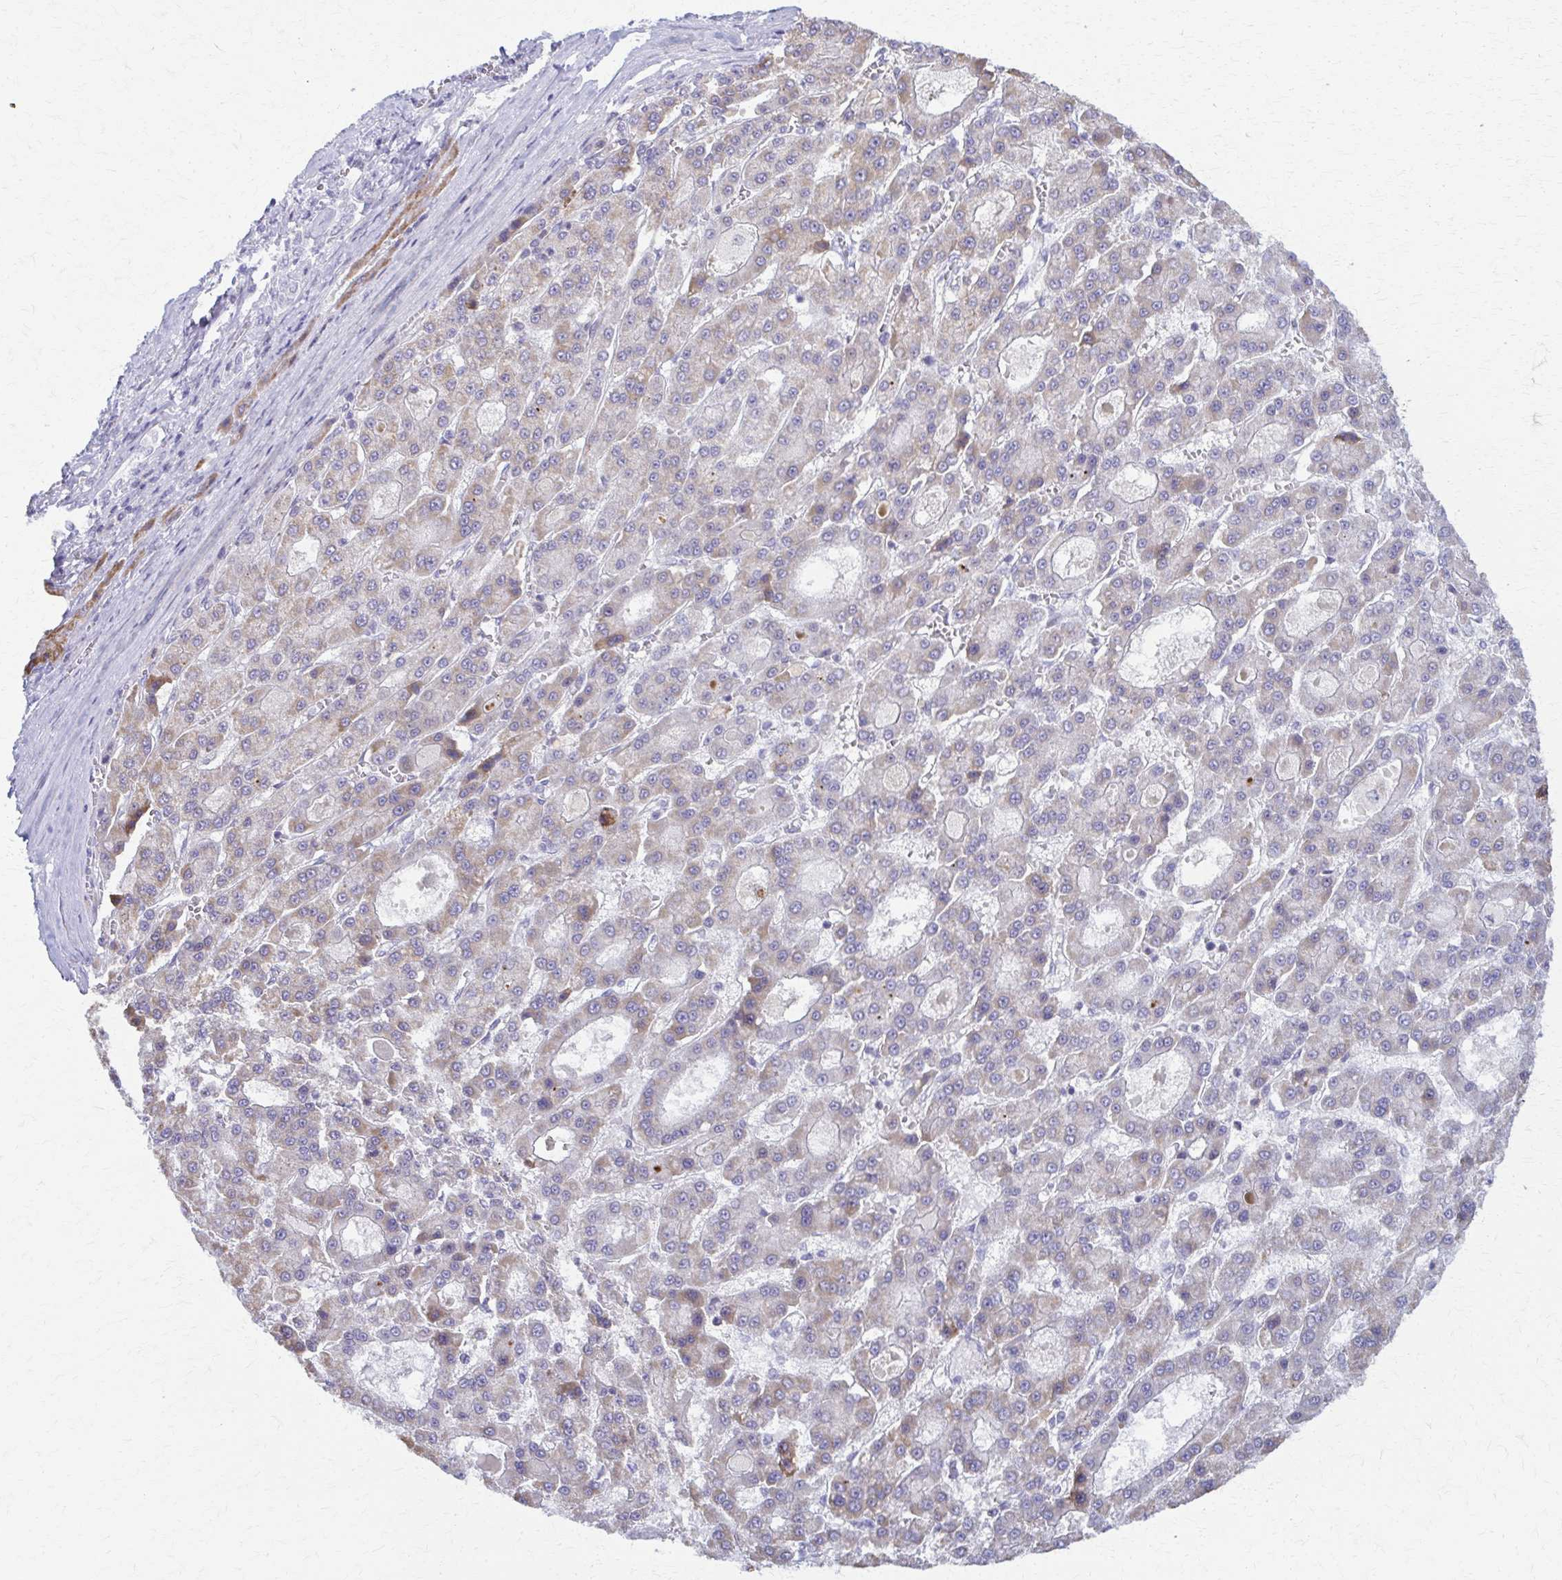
{"staining": {"intensity": "weak", "quantity": "<25%", "location": "cytoplasmic/membranous"}, "tissue": "liver cancer", "cell_type": "Tumor cells", "image_type": "cancer", "snomed": [{"axis": "morphology", "description": "Carcinoma, Hepatocellular, NOS"}, {"axis": "topography", "description": "Liver"}], "caption": "An IHC photomicrograph of liver hepatocellular carcinoma is shown. There is no staining in tumor cells of liver hepatocellular carcinoma.", "gene": "RHOBTB2", "patient": {"sex": "male", "age": 70}}